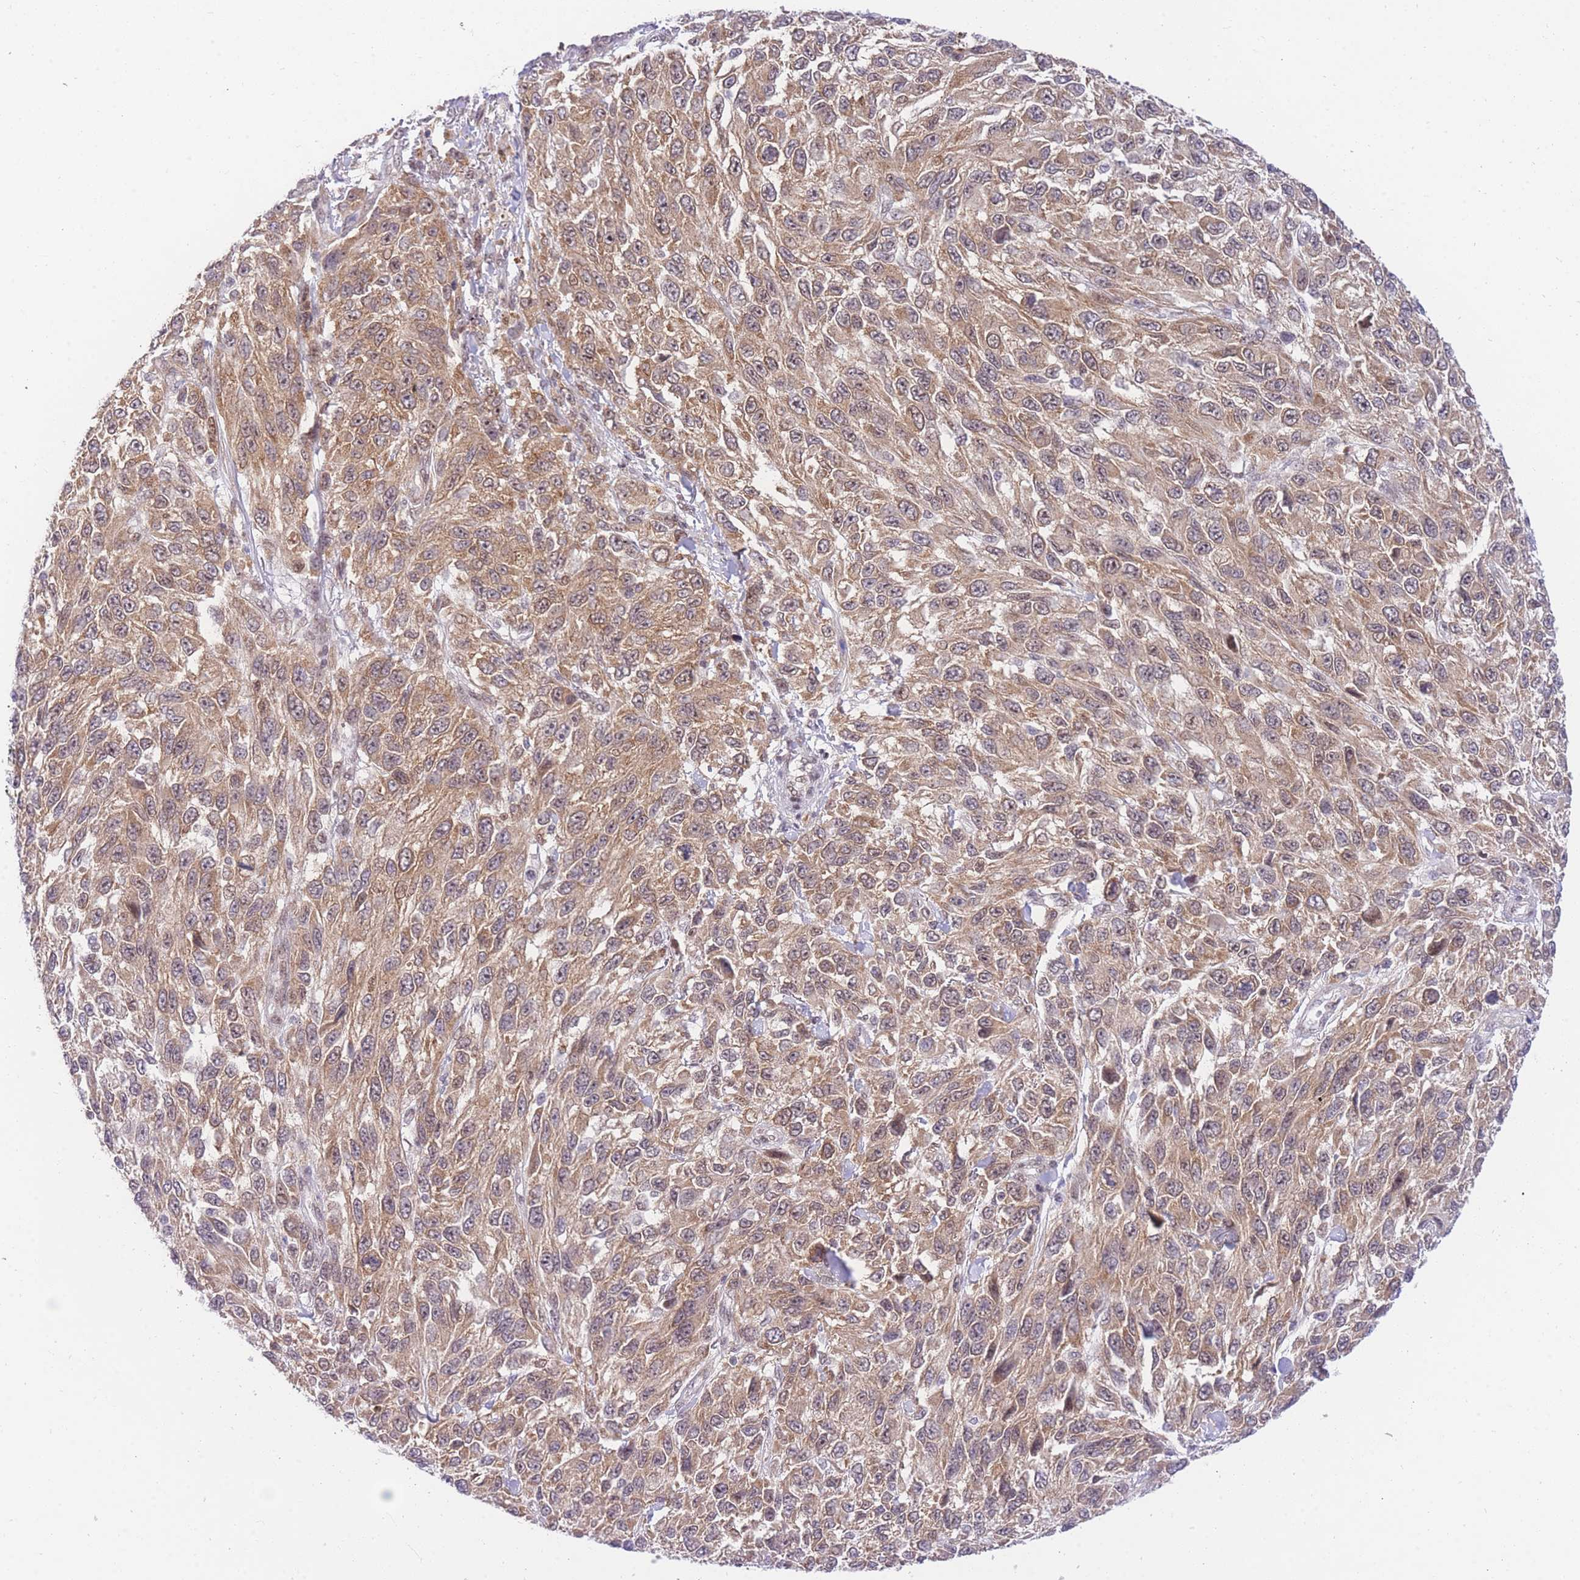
{"staining": {"intensity": "moderate", "quantity": ">75%", "location": "cytoplasmic/membranous"}, "tissue": "melanoma", "cell_type": "Tumor cells", "image_type": "cancer", "snomed": [{"axis": "morphology", "description": "Malignant melanoma, NOS"}, {"axis": "topography", "description": "Skin"}], "caption": "A brown stain labels moderate cytoplasmic/membranous positivity of a protein in malignant melanoma tumor cells.", "gene": "STK39", "patient": {"sex": "female", "age": 96}}